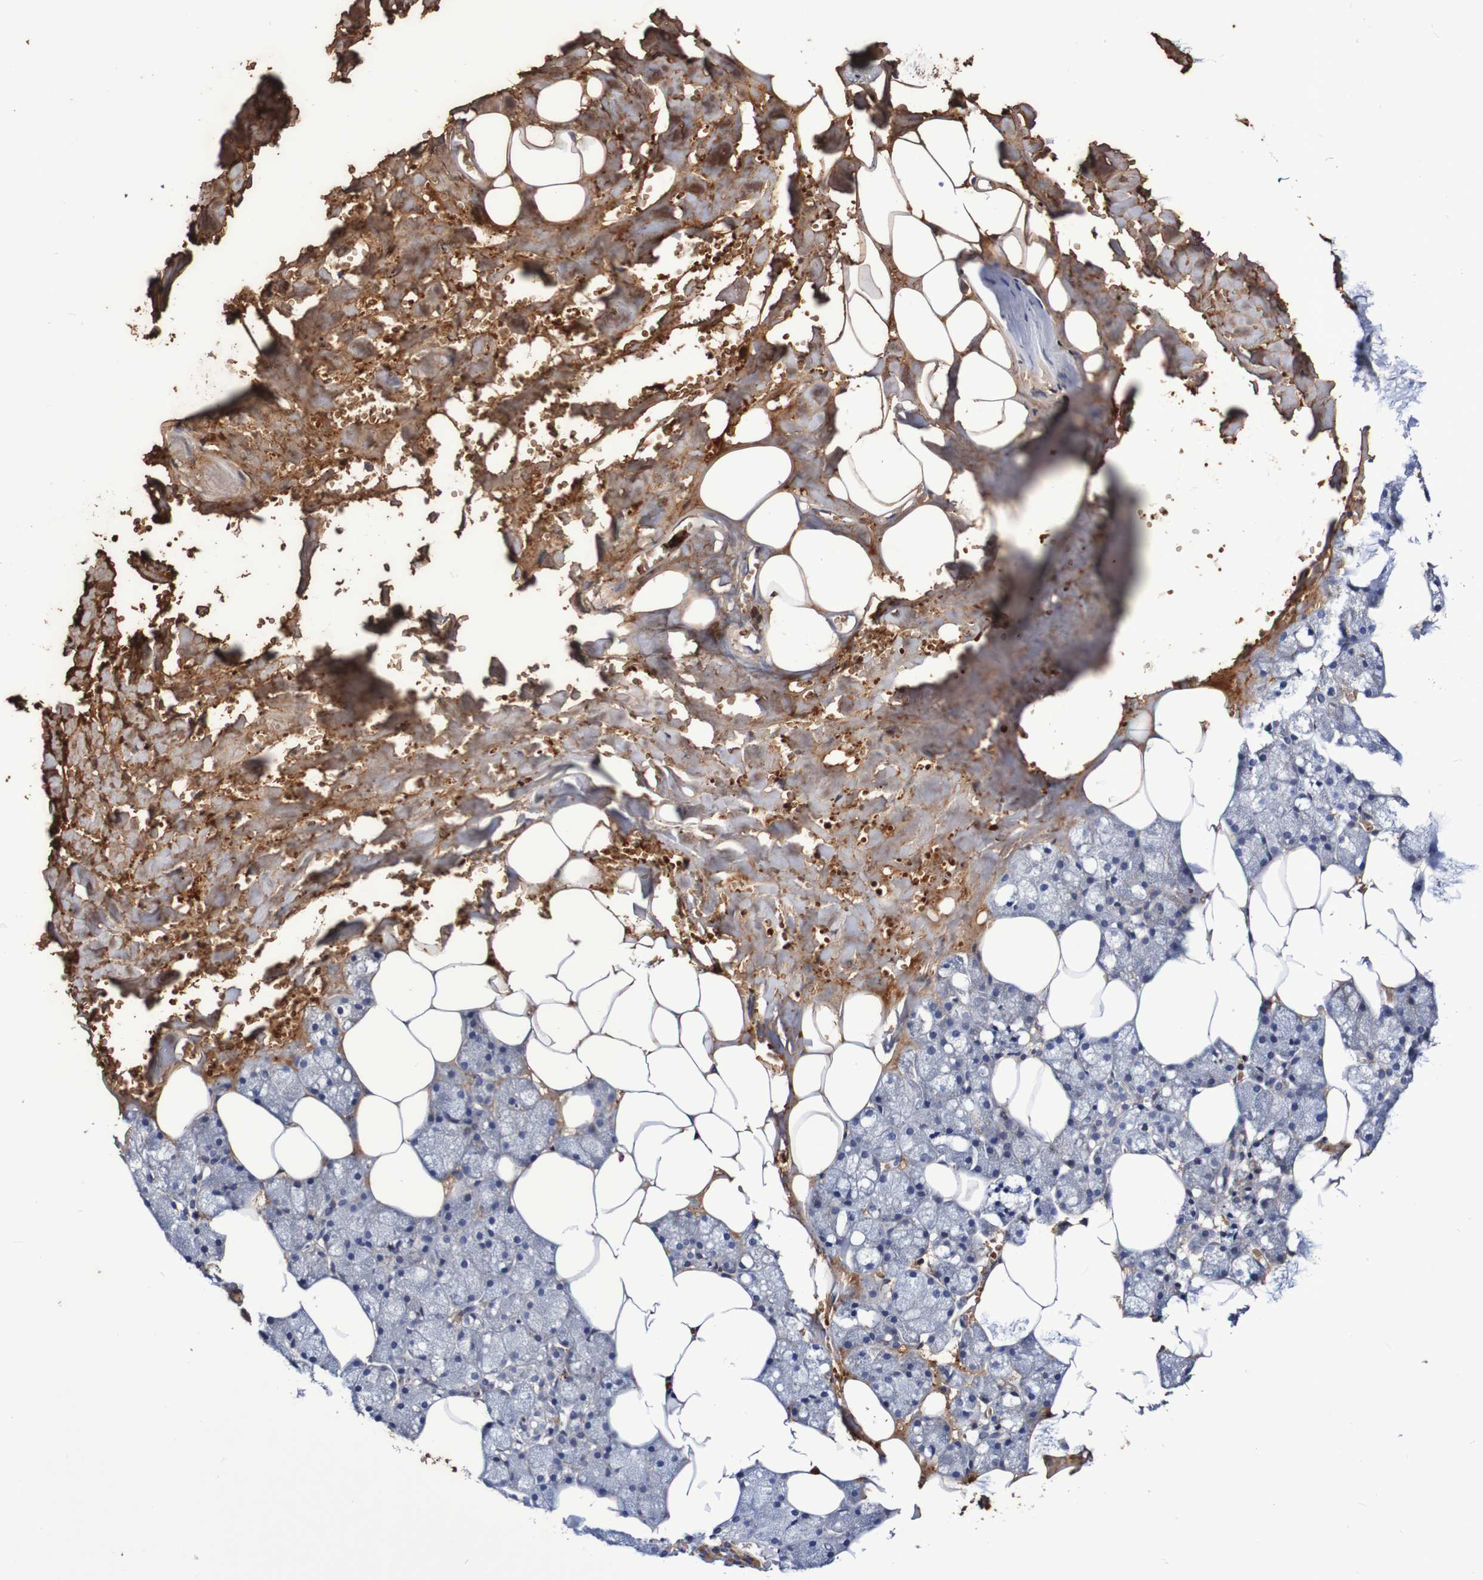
{"staining": {"intensity": "weak", "quantity": "<25%", "location": "cytoplasmic/membranous"}, "tissue": "salivary gland", "cell_type": "Glandular cells", "image_type": "normal", "snomed": [{"axis": "morphology", "description": "Normal tissue, NOS"}, {"axis": "topography", "description": "Salivary gland"}], "caption": "Photomicrograph shows no protein positivity in glandular cells of unremarkable salivary gland.", "gene": "WNT4", "patient": {"sex": "male", "age": 62}}